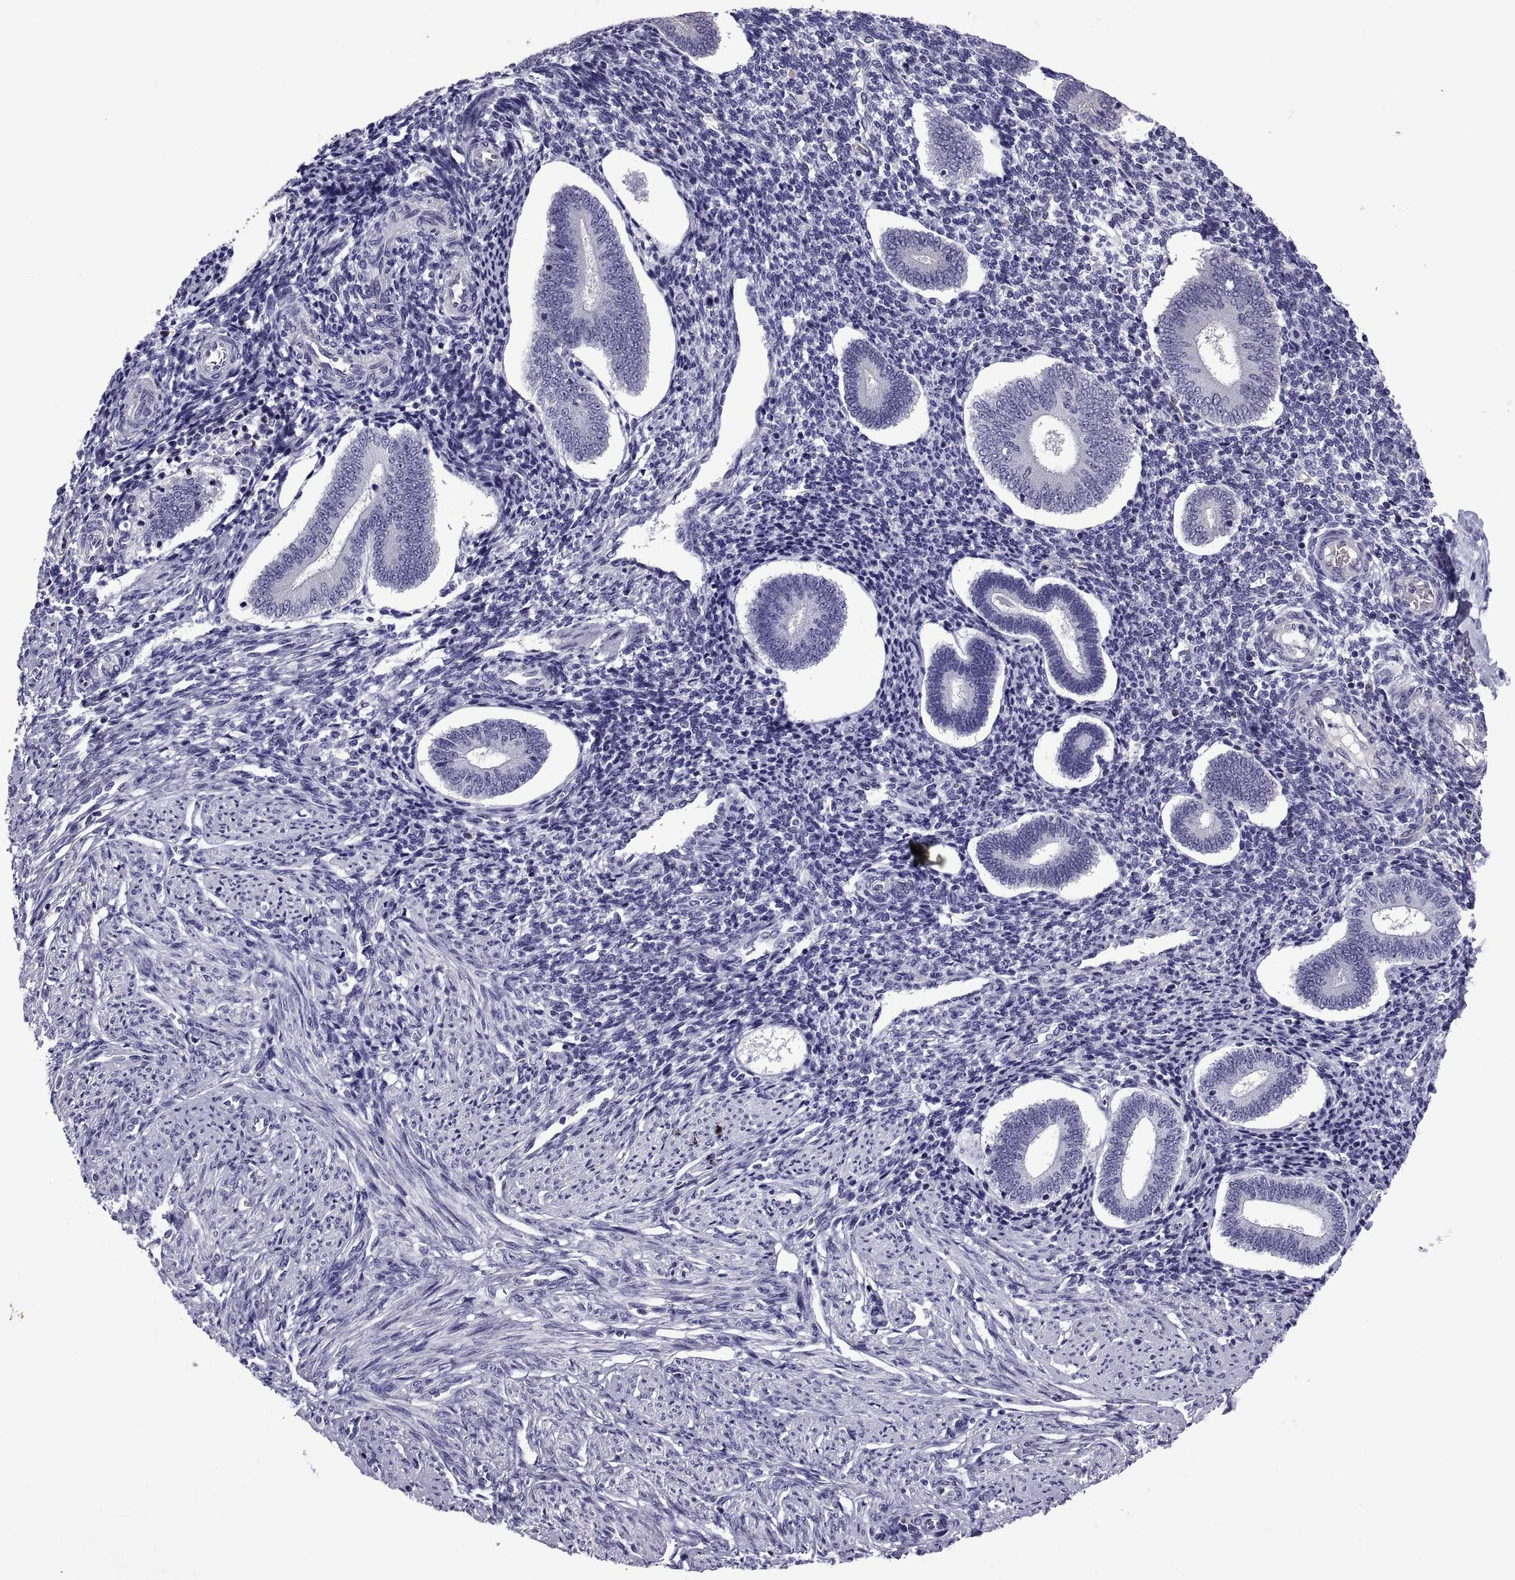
{"staining": {"intensity": "negative", "quantity": "none", "location": "none"}, "tissue": "endometrium", "cell_type": "Cells in endometrial stroma", "image_type": "normal", "snomed": [{"axis": "morphology", "description": "Normal tissue, NOS"}, {"axis": "topography", "description": "Endometrium"}], "caption": "This photomicrograph is of benign endometrium stained with IHC to label a protein in brown with the nuclei are counter-stained blue. There is no positivity in cells in endometrial stroma. The staining is performed using DAB brown chromogen with nuclei counter-stained in using hematoxylin.", "gene": "LCN9", "patient": {"sex": "female", "age": 40}}